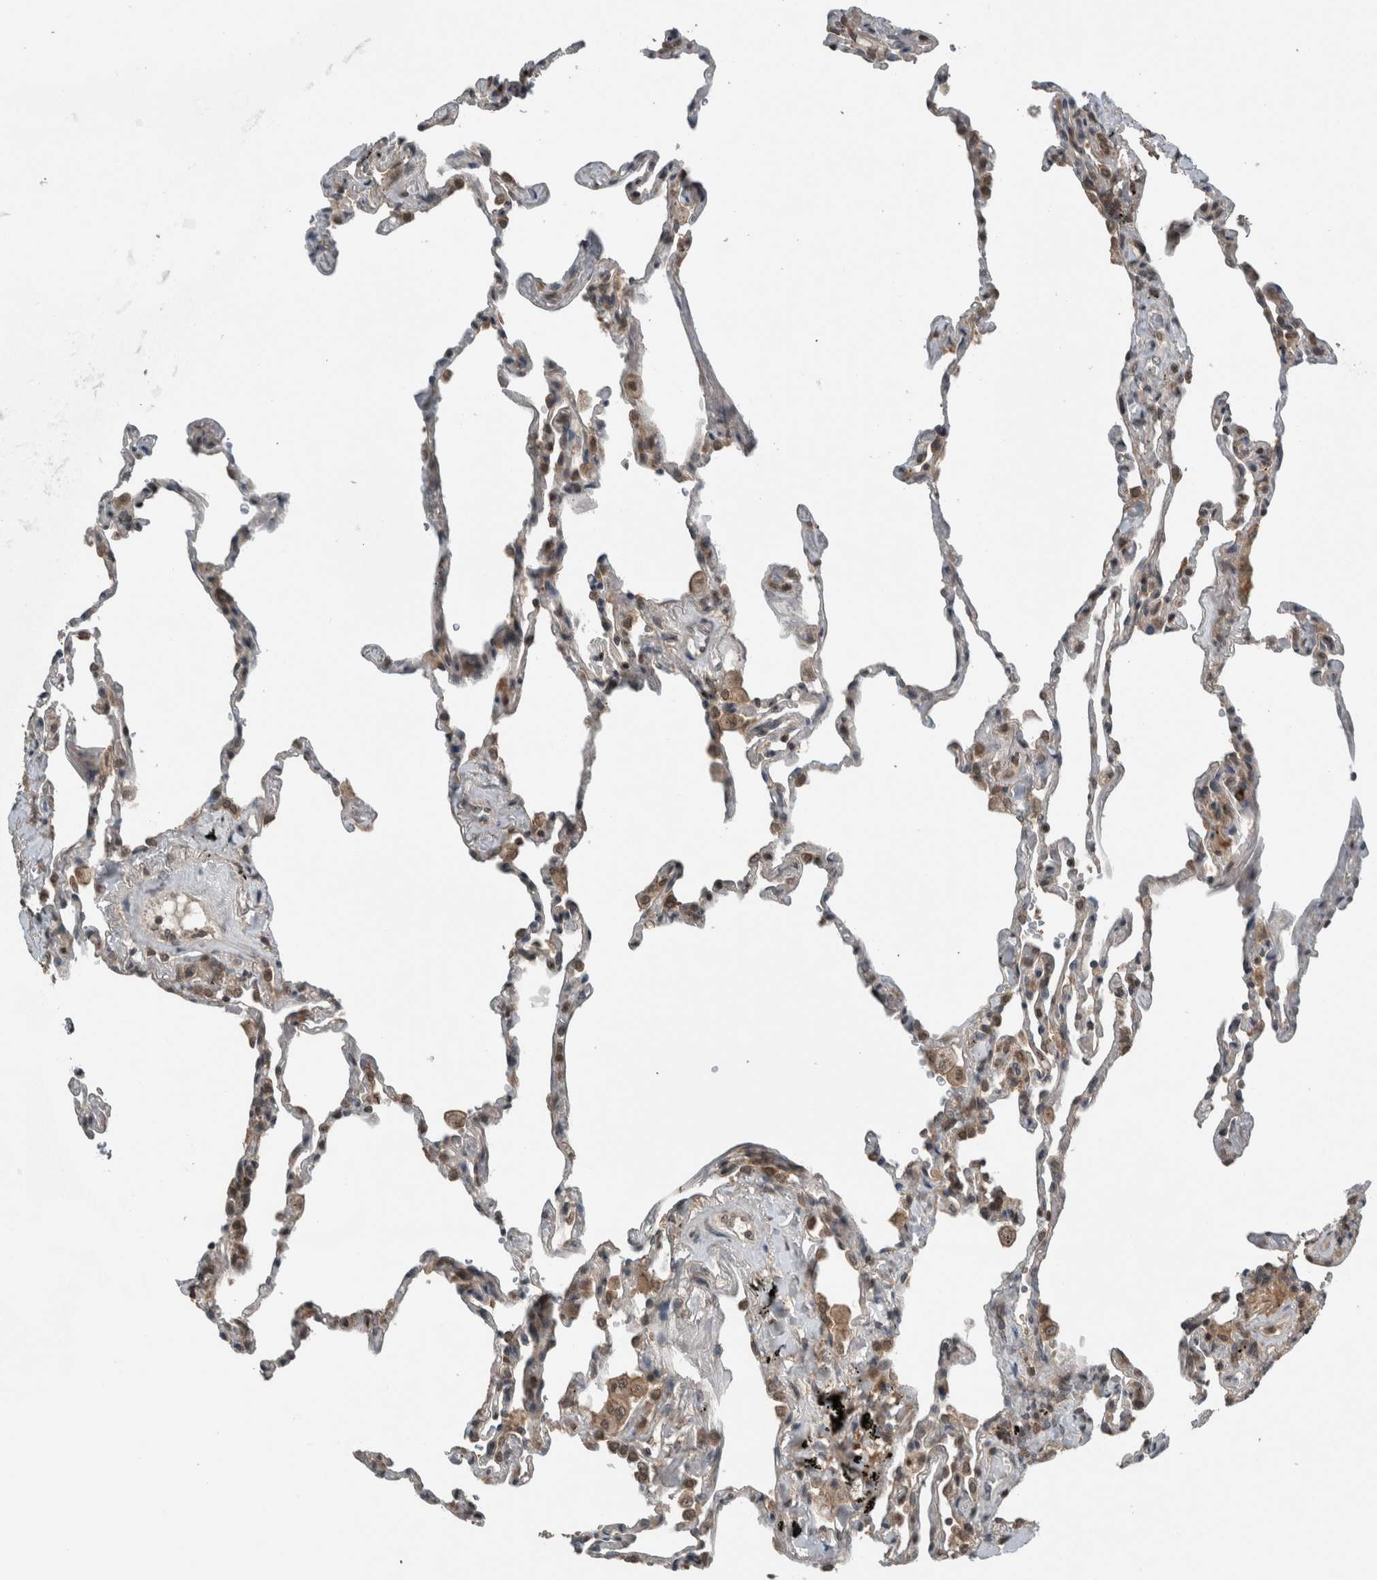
{"staining": {"intensity": "strong", "quantity": "25%-75%", "location": "nuclear"}, "tissue": "lung", "cell_type": "Alveolar cells", "image_type": "normal", "snomed": [{"axis": "morphology", "description": "Normal tissue, NOS"}, {"axis": "topography", "description": "Lung"}], "caption": "Lung stained with a brown dye exhibits strong nuclear positive staining in about 25%-75% of alveolar cells.", "gene": "SPAG7", "patient": {"sex": "male", "age": 59}}